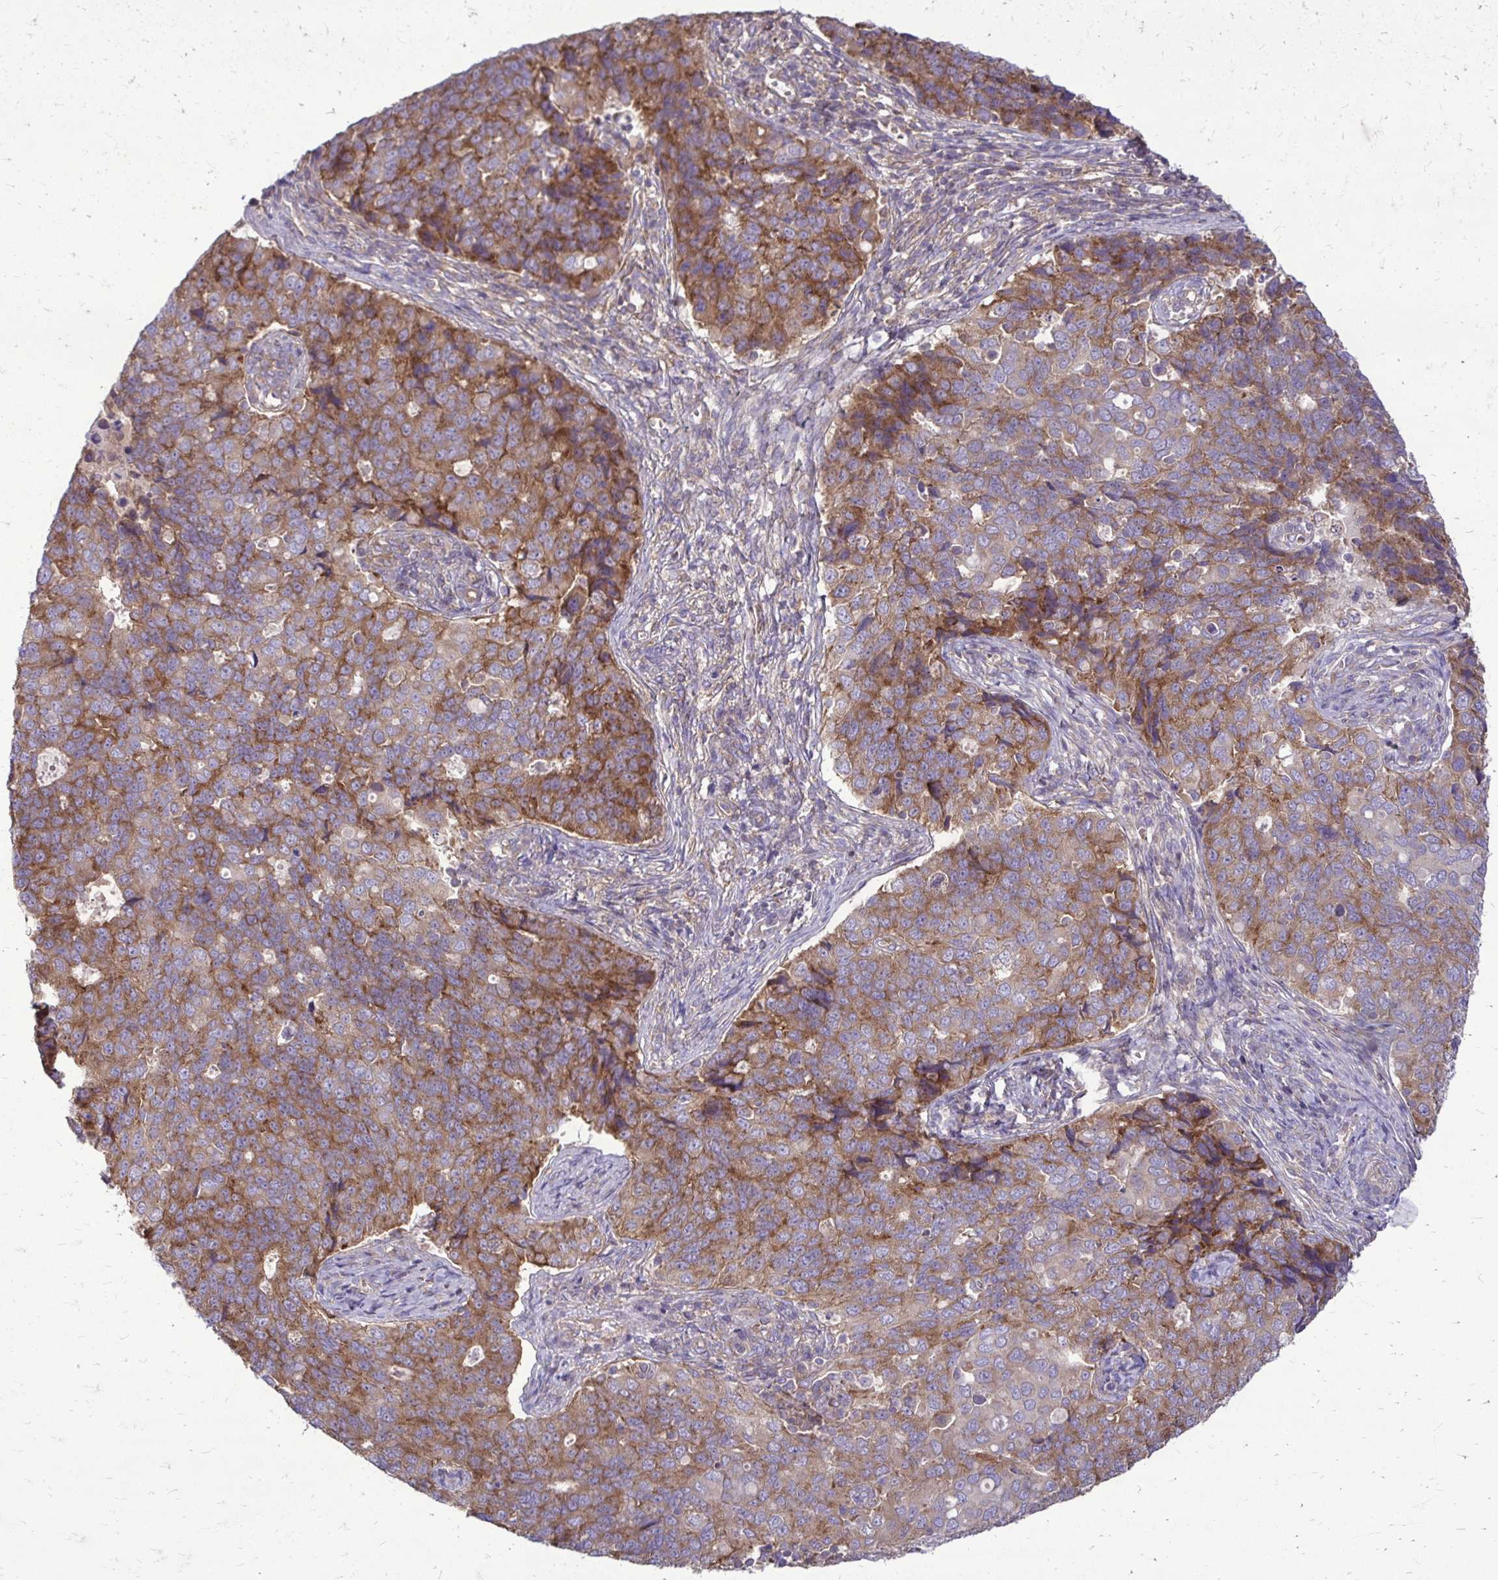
{"staining": {"intensity": "moderate", "quantity": ">75%", "location": "cytoplasmic/membranous"}, "tissue": "endometrial cancer", "cell_type": "Tumor cells", "image_type": "cancer", "snomed": [{"axis": "morphology", "description": "Adenocarcinoma, NOS"}, {"axis": "topography", "description": "Endometrium"}], "caption": "Immunohistochemical staining of adenocarcinoma (endometrial) demonstrates moderate cytoplasmic/membranous protein staining in approximately >75% of tumor cells.", "gene": "FMR1", "patient": {"sex": "female", "age": 43}}